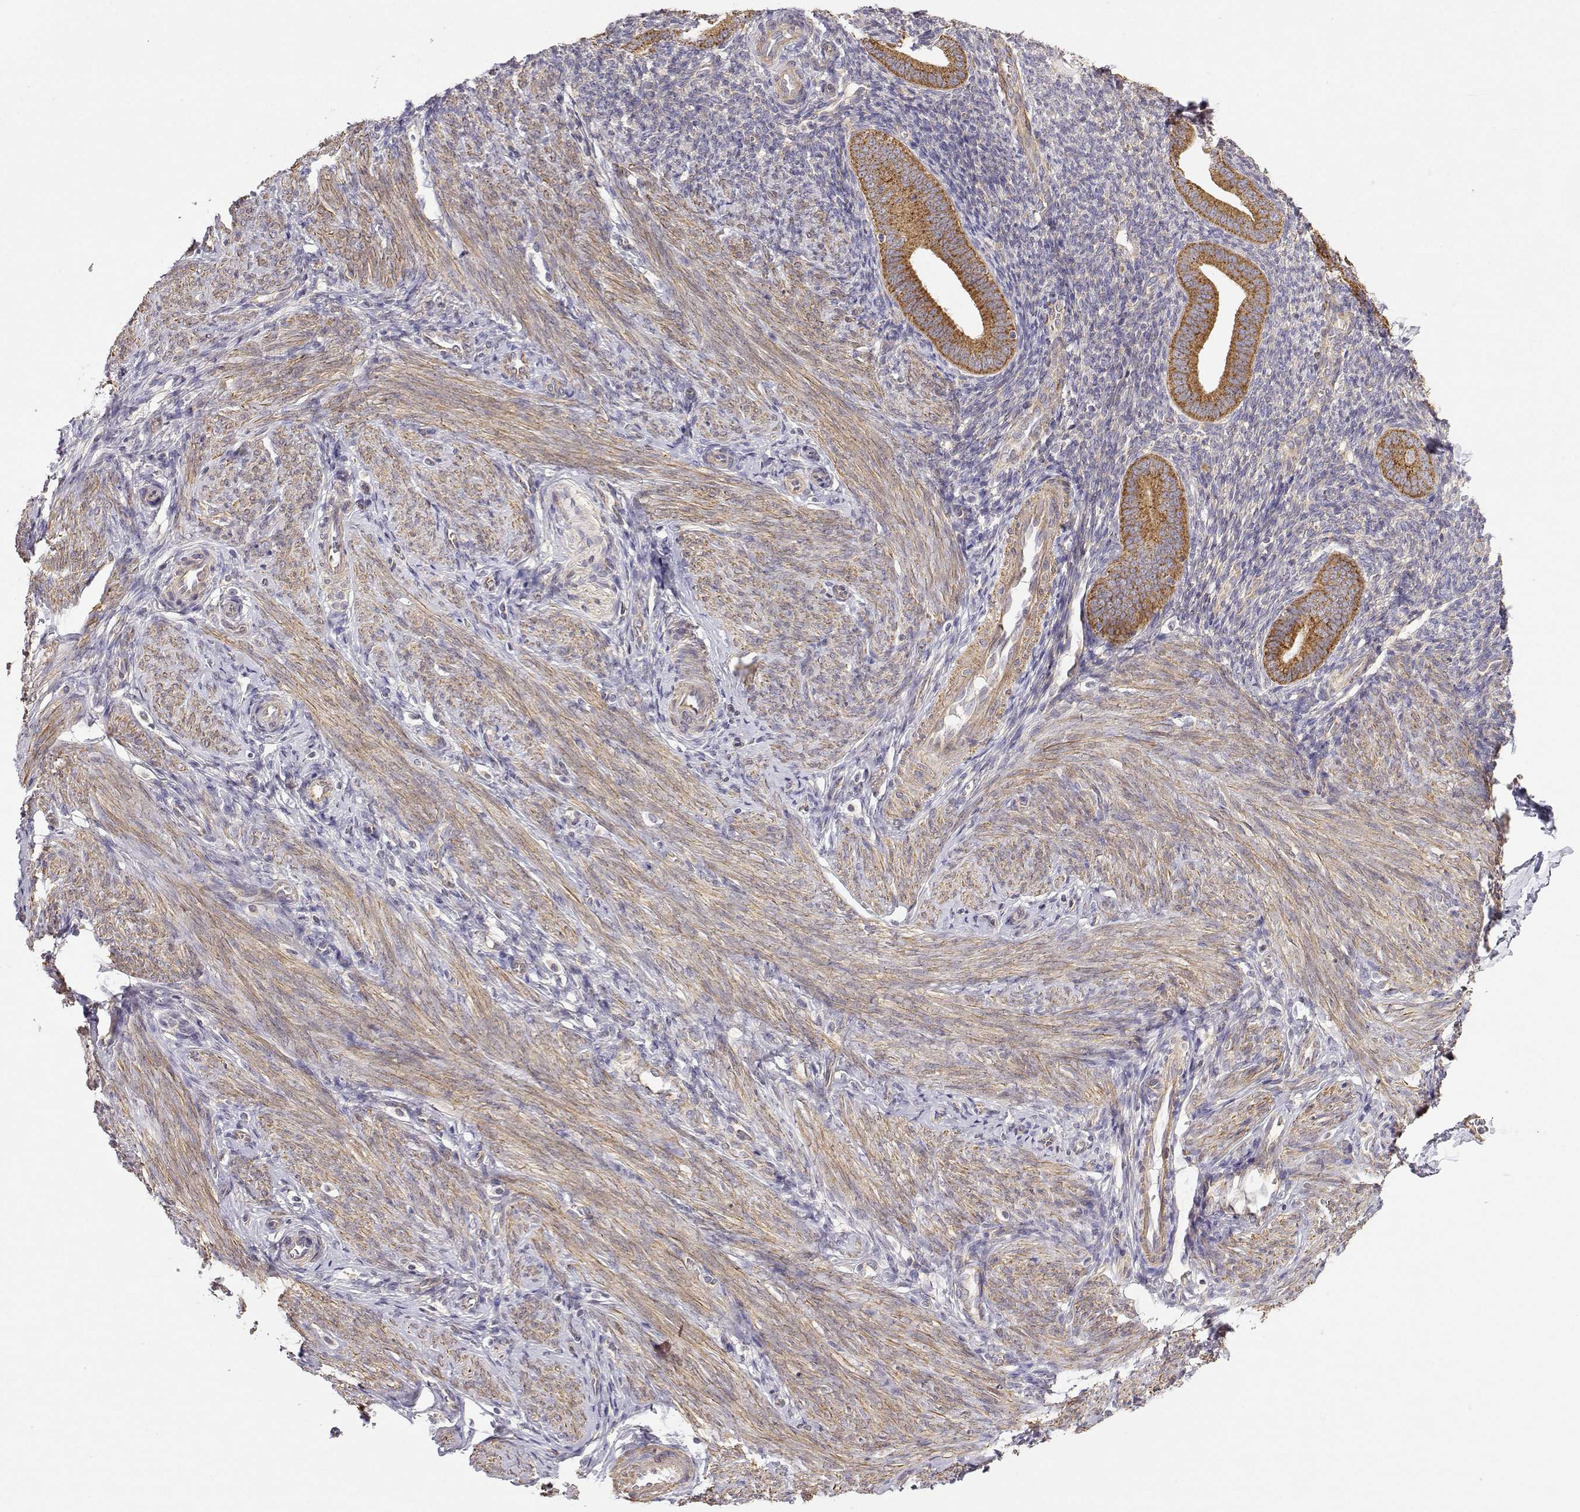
{"staining": {"intensity": "weak", "quantity": "<25%", "location": "cytoplasmic/membranous"}, "tissue": "endometrium", "cell_type": "Cells in endometrial stroma", "image_type": "normal", "snomed": [{"axis": "morphology", "description": "Normal tissue, NOS"}, {"axis": "topography", "description": "Endometrium"}], "caption": "Cells in endometrial stroma show no significant positivity in benign endometrium. The staining was performed using DAB to visualize the protein expression in brown, while the nuclei were stained in blue with hematoxylin (Magnification: 20x).", "gene": "PAIP1", "patient": {"sex": "female", "age": 40}}